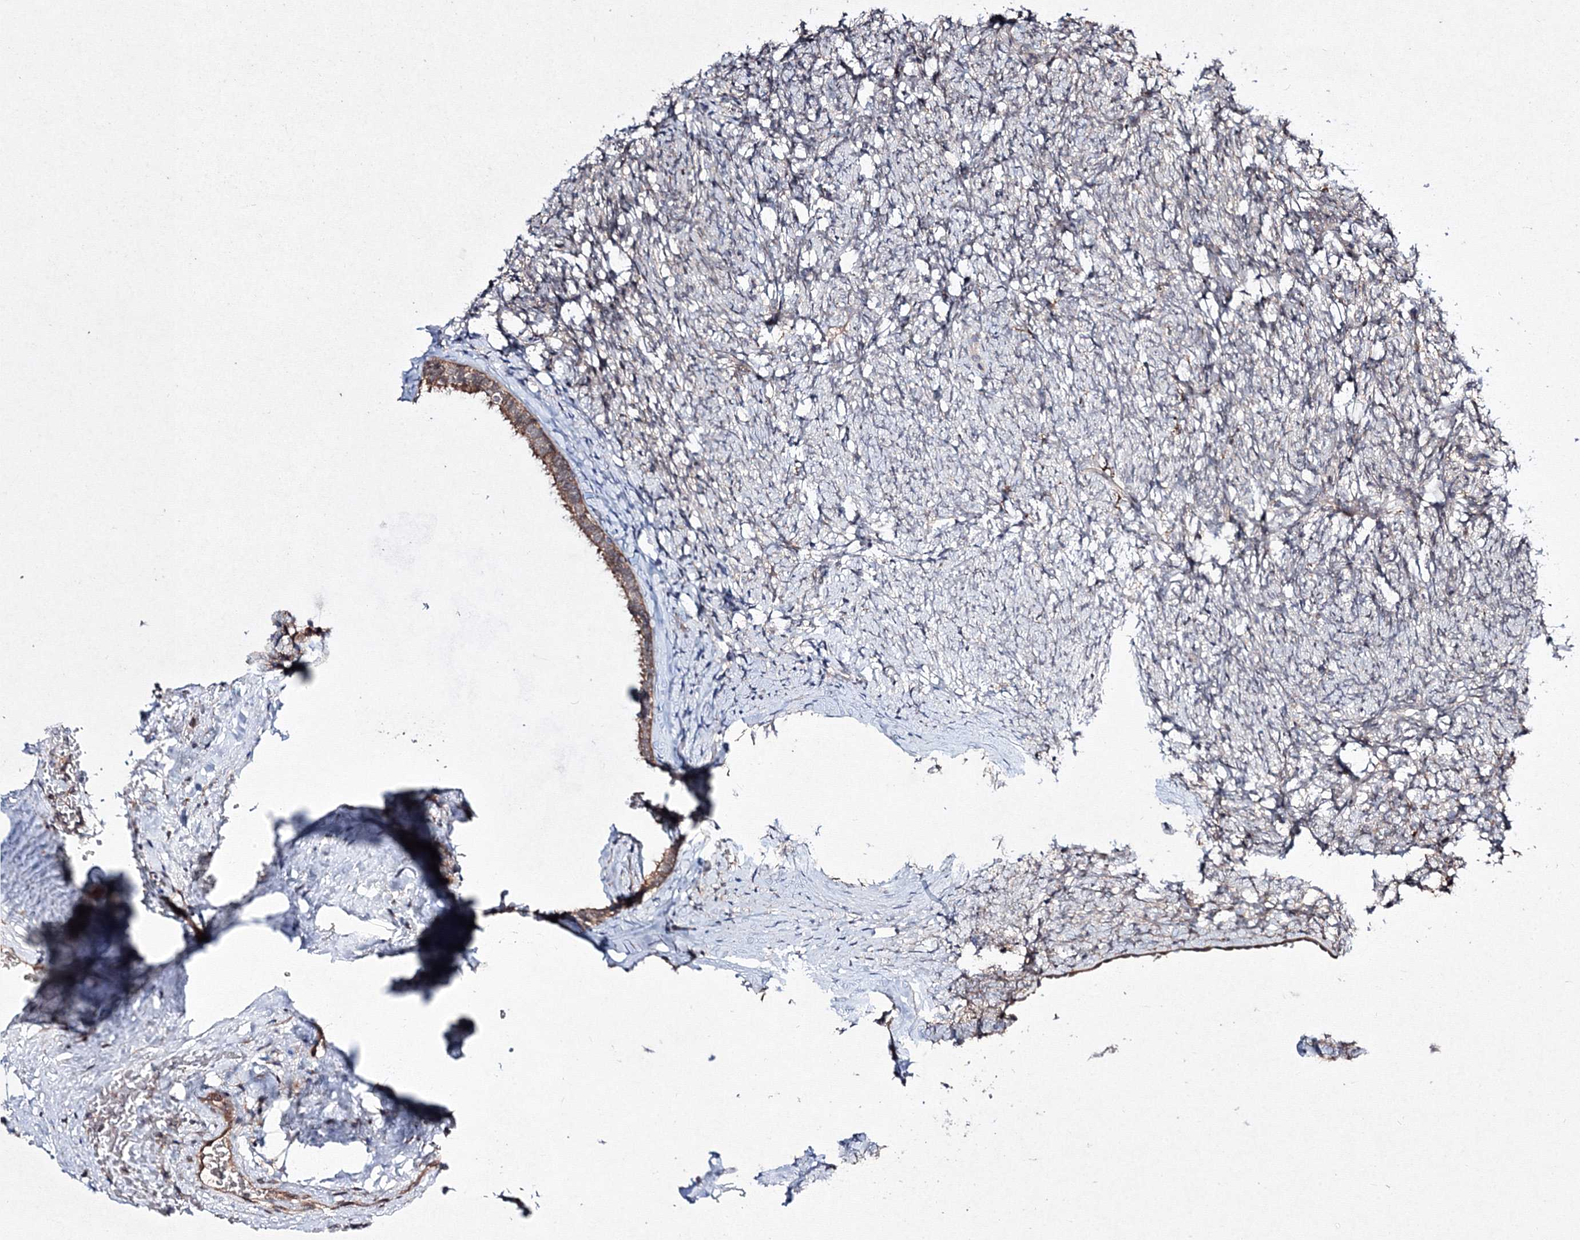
{"staining": {"intensity": "weak", "quantity": "<25%", "location": "cytoplasmic/membranous"}, "tissue": "ovary", "cell_type": "Ovarian stroma cells", "image_type": "normal", "snomed": [{"axis": "morphology", "description": "Normal tissue, NOS"}, {"axis": "topography", "description": "Ovary"}], "caption": "Ovary was stained to show a protein in brown. There is no significant staining in ovarian stroma cells. (Brightfield microscopy of DAB IHC at high magnification).", "gene": "RANBP3L", "patient": {"sex": "female", "age": 60}}